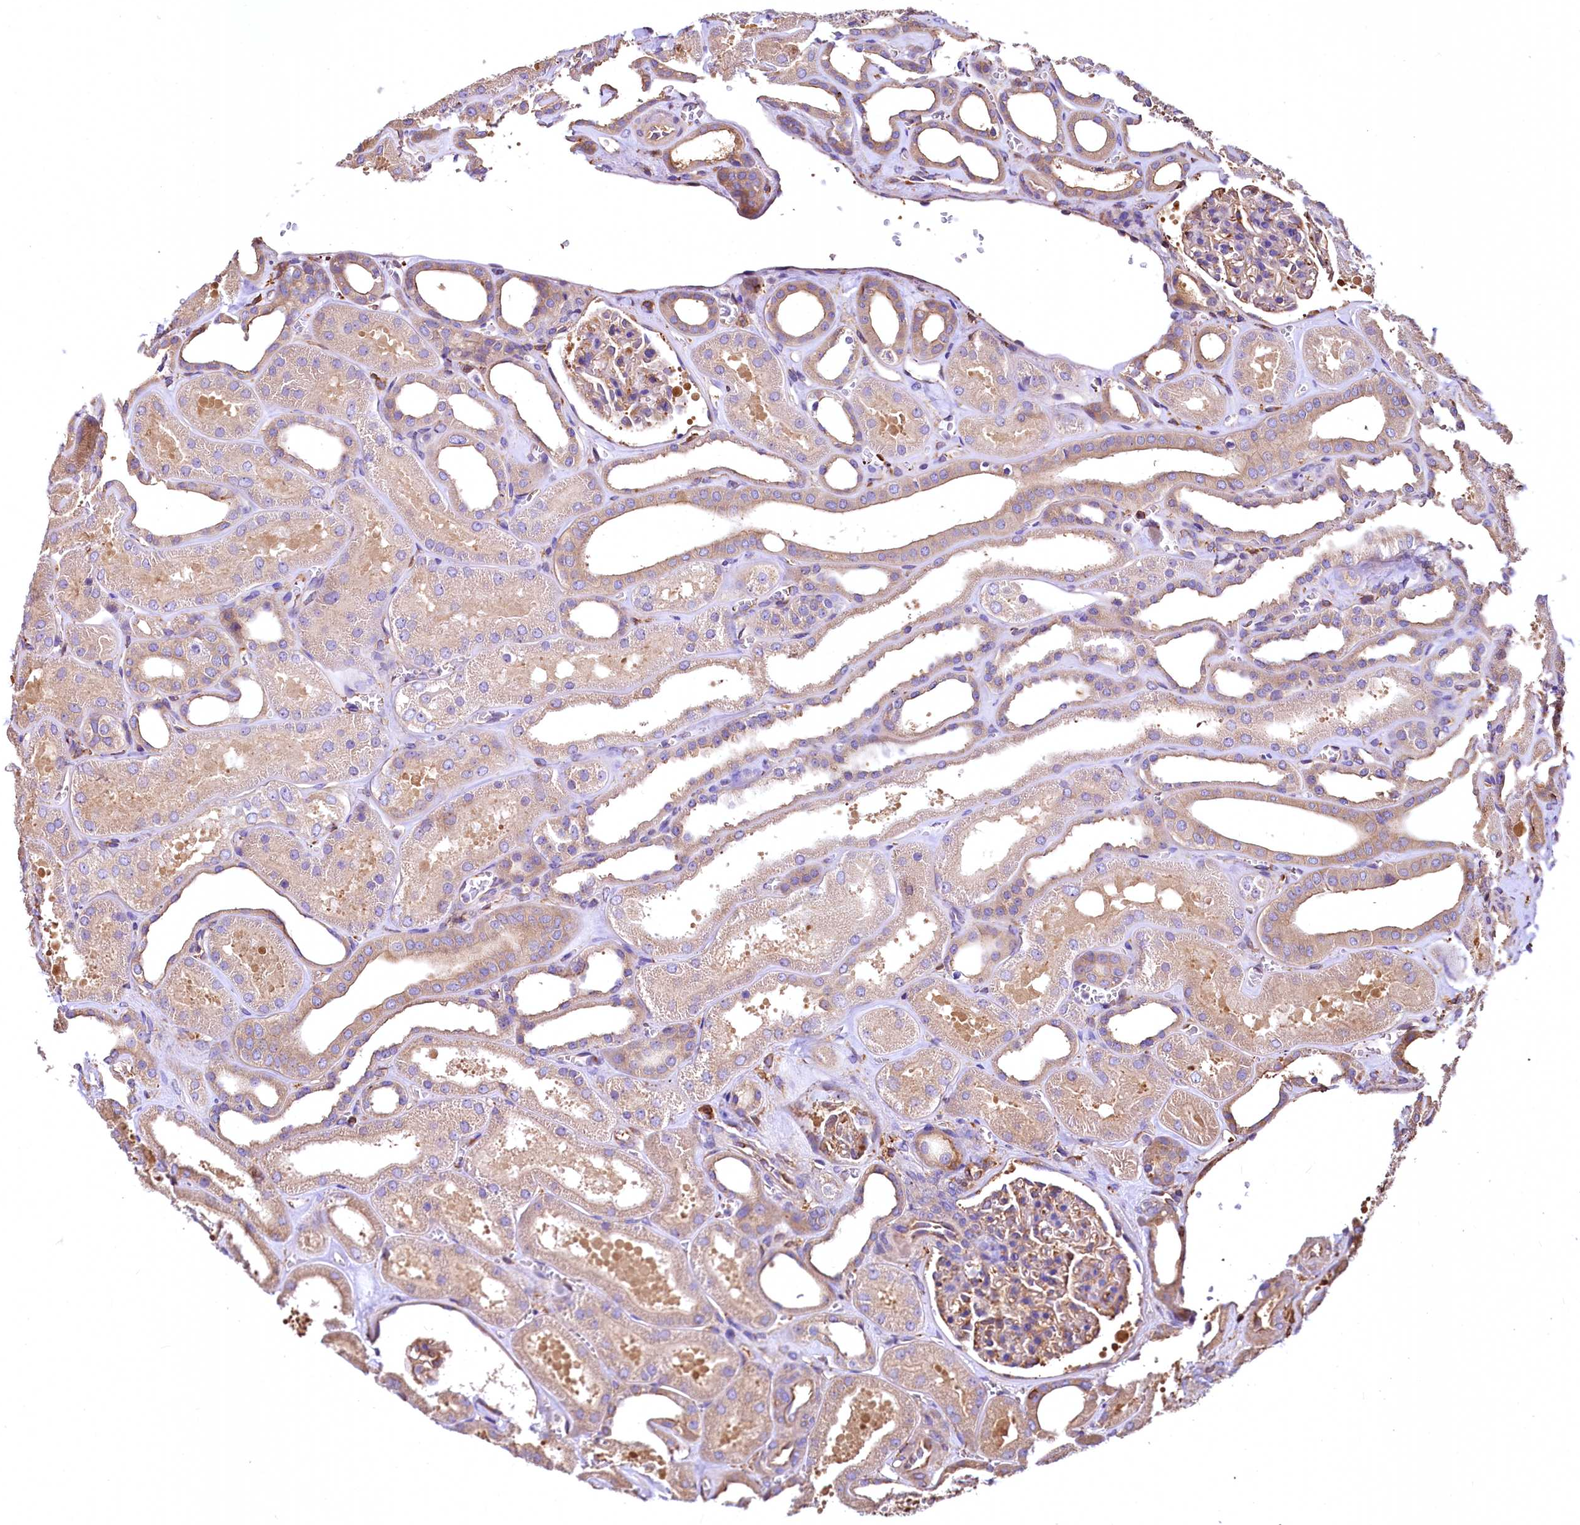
{"staining": {"intensity": "weak", "quantity": "25%-75%", "location": "cytoplasmic/membranous"}, "tissue": "kidney", "cell_type": "Cells in glomeruli", "image_type": "normal", "snomed": [{"axis": "morphology", "description": "Normal tissue, NOS"}, {"axis": "morphology", "description": "Adenocarcinoma, NOS"}, {"axis": "topography", "description": "Kidney"}], "caption": "Immunohistochemical staining of normal kidney displays low levels of weak cytoplasmic/membranous positivity in about 25%-75% of cells in glomeruli.", "gene": "RARS2", "patient": {"sex": "female", "age": 68}}